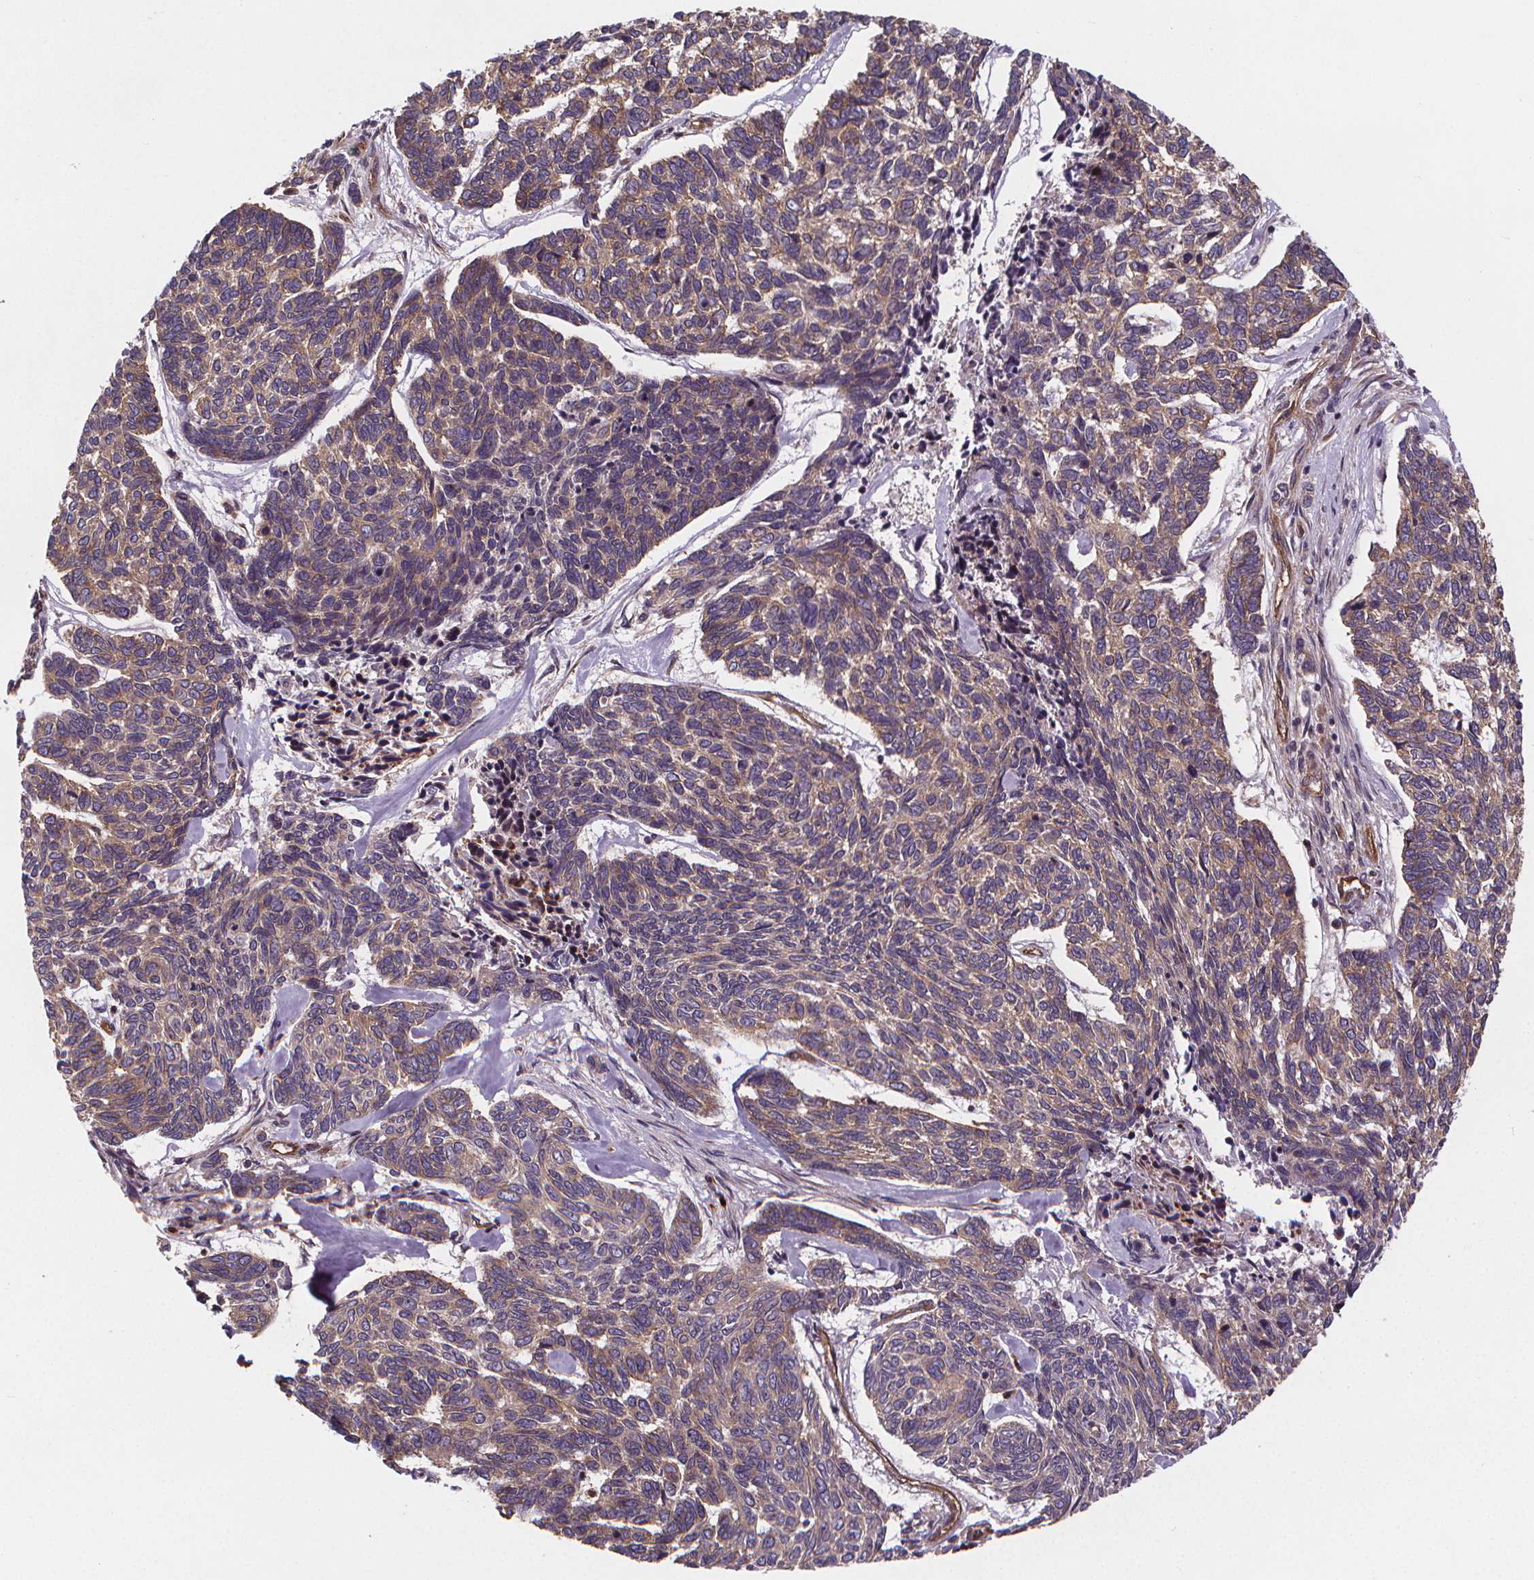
{"staining": {"intensity": "moderate", "quantity": ">75%", "location": "cytoplasmic/membranous"}, "tissue": "skin cancer", "cell_type": "Tumor cells", "image_type": "cancer", "snomed": [{"axis": "morphology", "description": "Basal cell carcinoma"}, {"axis": "topography", "description": "Skin"}], "caption": "IHC (DAB) staining of skin cancer (basal cell carcinoma) reveals moderate cytoplasmic/membranous protein expression in approximately >75% of tumor cells. Immunohistochemistry stains the protein in brown and the nuclei are stained blue.", "gene": "CLINT1", "patient": {"sex": "female", "age": 65}}